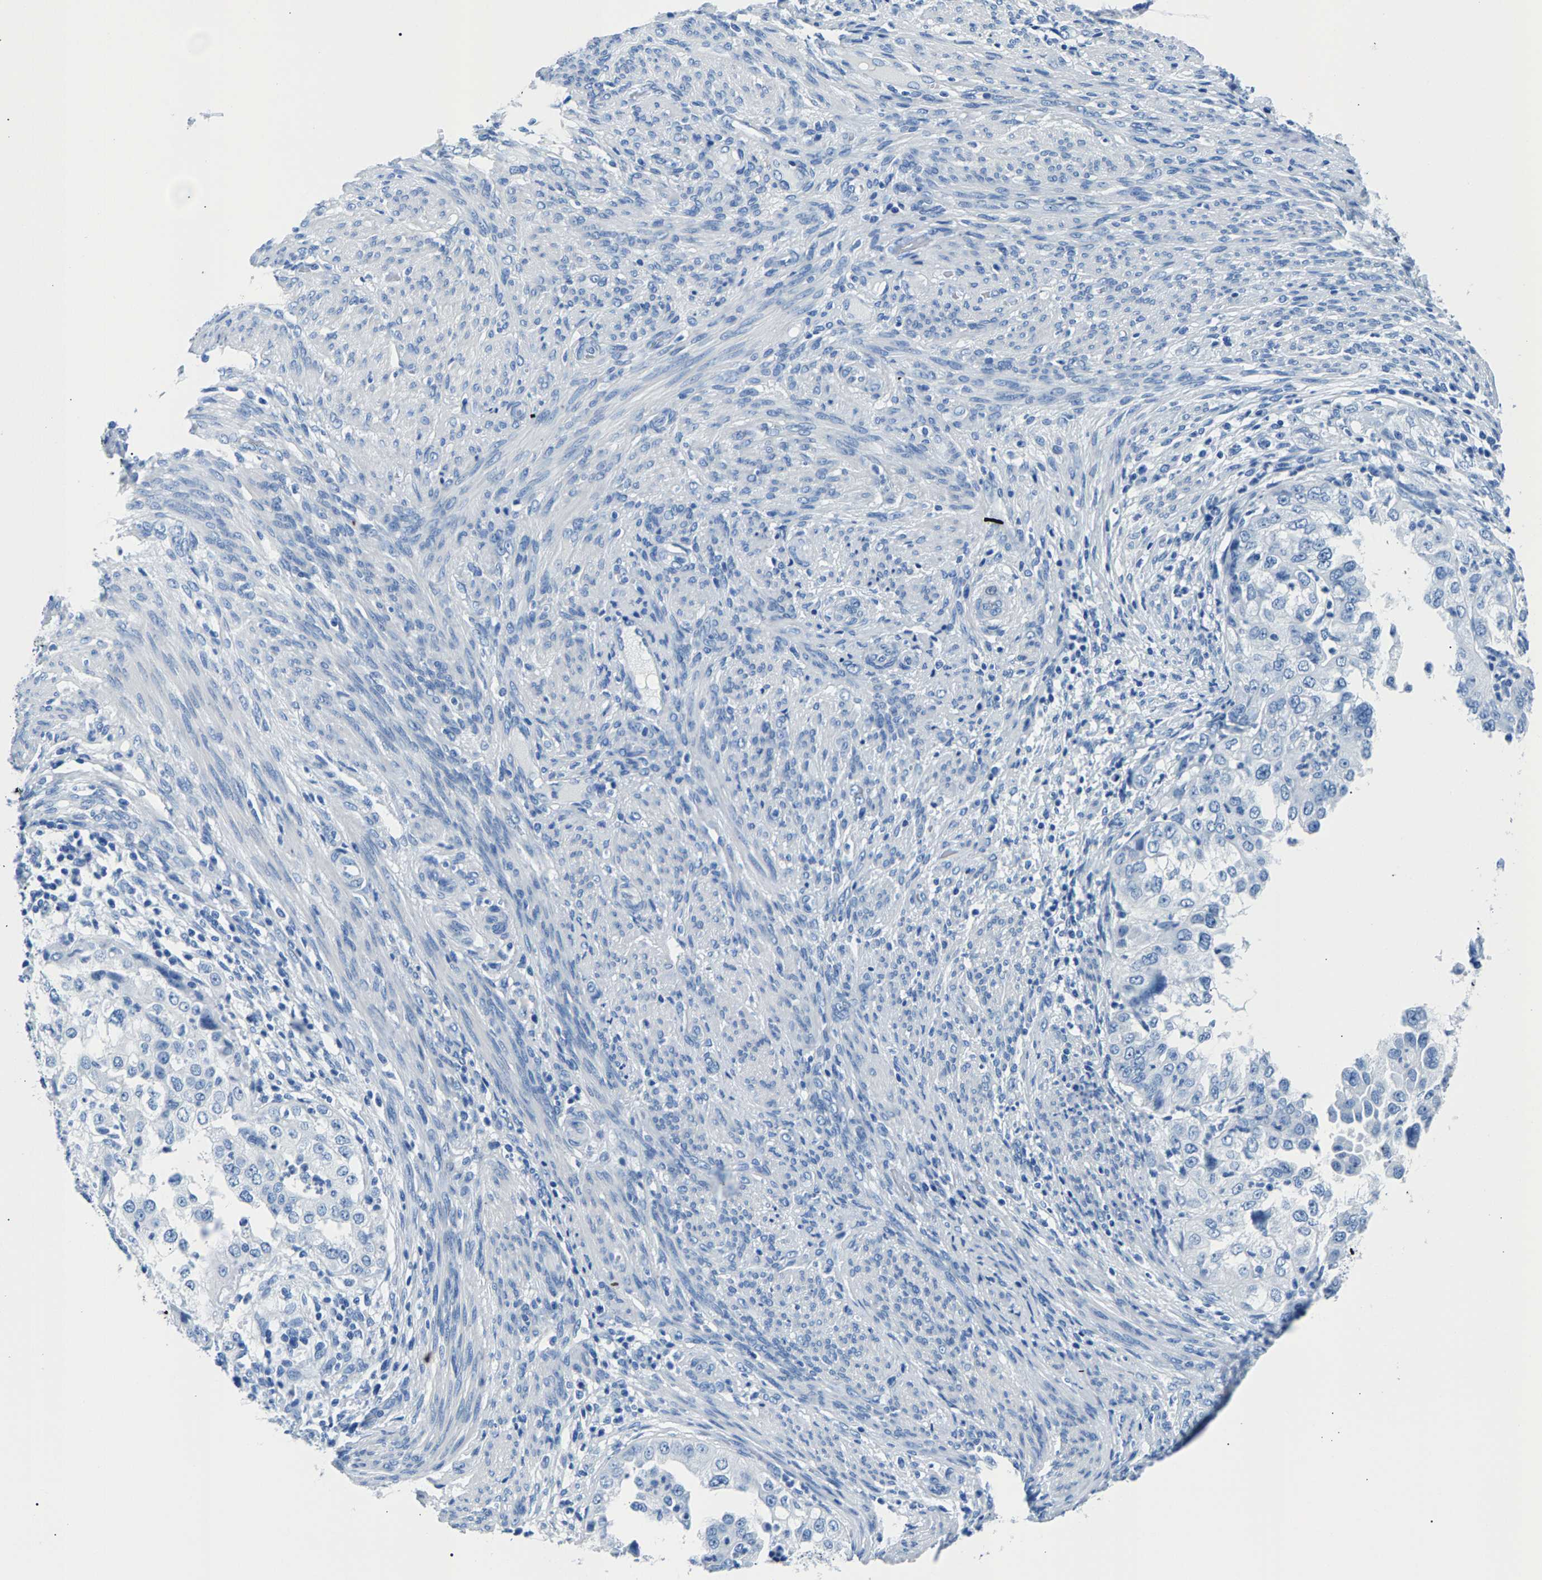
{"staining": {"intensity": "negative", "quantity": "none", "location": "none"}, "tissue": "endometrial cancer", "cell_type": "Tumor cells", "image_type": "cancer", "snomed": [{"axis": "morphology", "description": "Adenocarcinoma, NOS"}, {"axis": "topography", "description": "Endometrium"}], "caption": "The IHC image has no significant staining in tumor cells of adenocarcinoma (endometrial) tissue.", "gene": "CPS1", "patient": {"sex": "female", "age": 85}}